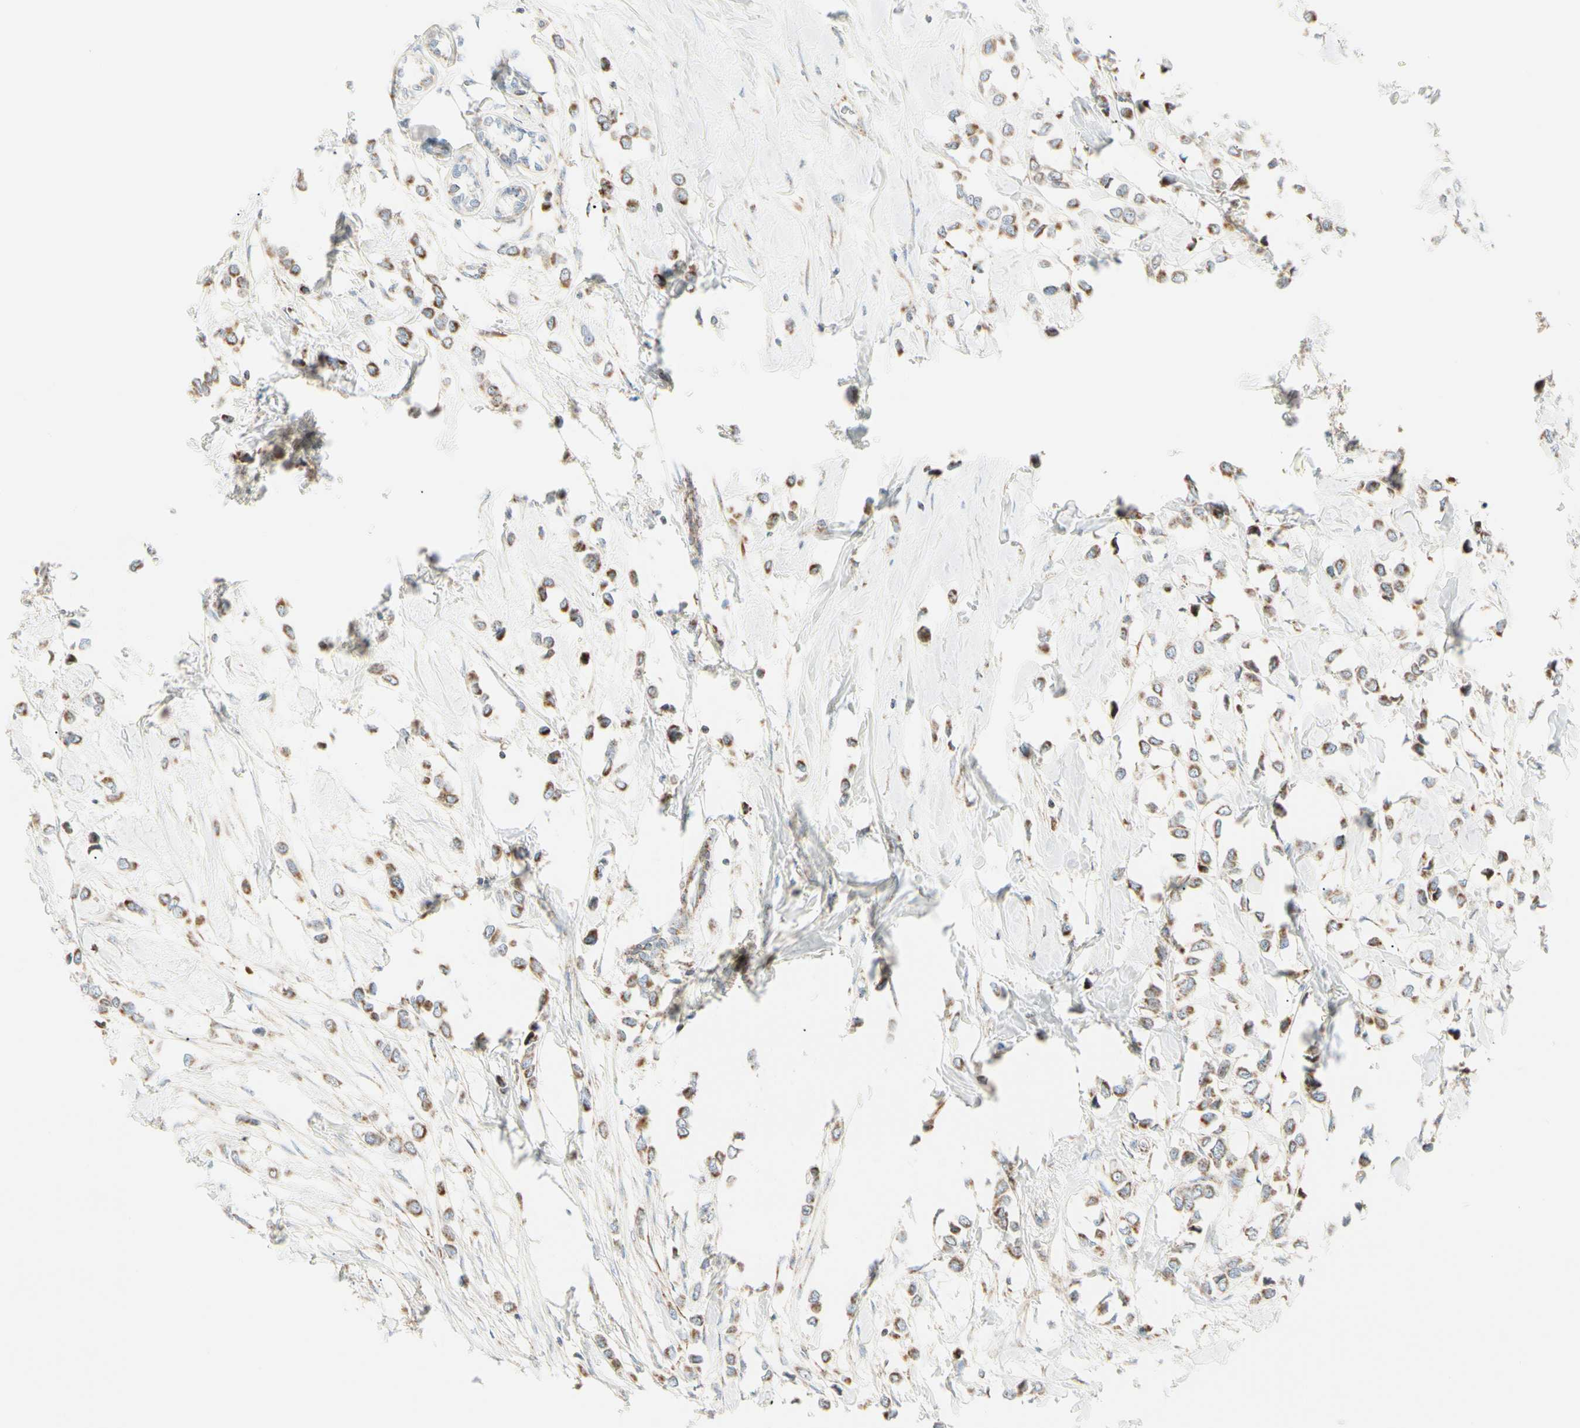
{"staining": {"intensity": "moderate", "quantity": ">75%", "location": "cytoplasmic/membranous"}, "tissue": "breast cancer", "cell_type": "Tumor cells", "image_type": "cancer", "snomed": [{"axis": "morphology", "description": "Lobular carcinoma"}, {"axis": "topography", "description": "Breast"}], "caption": "Brown immunohistochemical staining in lobular carcinoma (breast) reveals moderate cytoplasmic/membranous positivity in about >75% of tumor cells.", "gene": "TBC1D10A", "patient": {"sex": "female", "age": 51}}